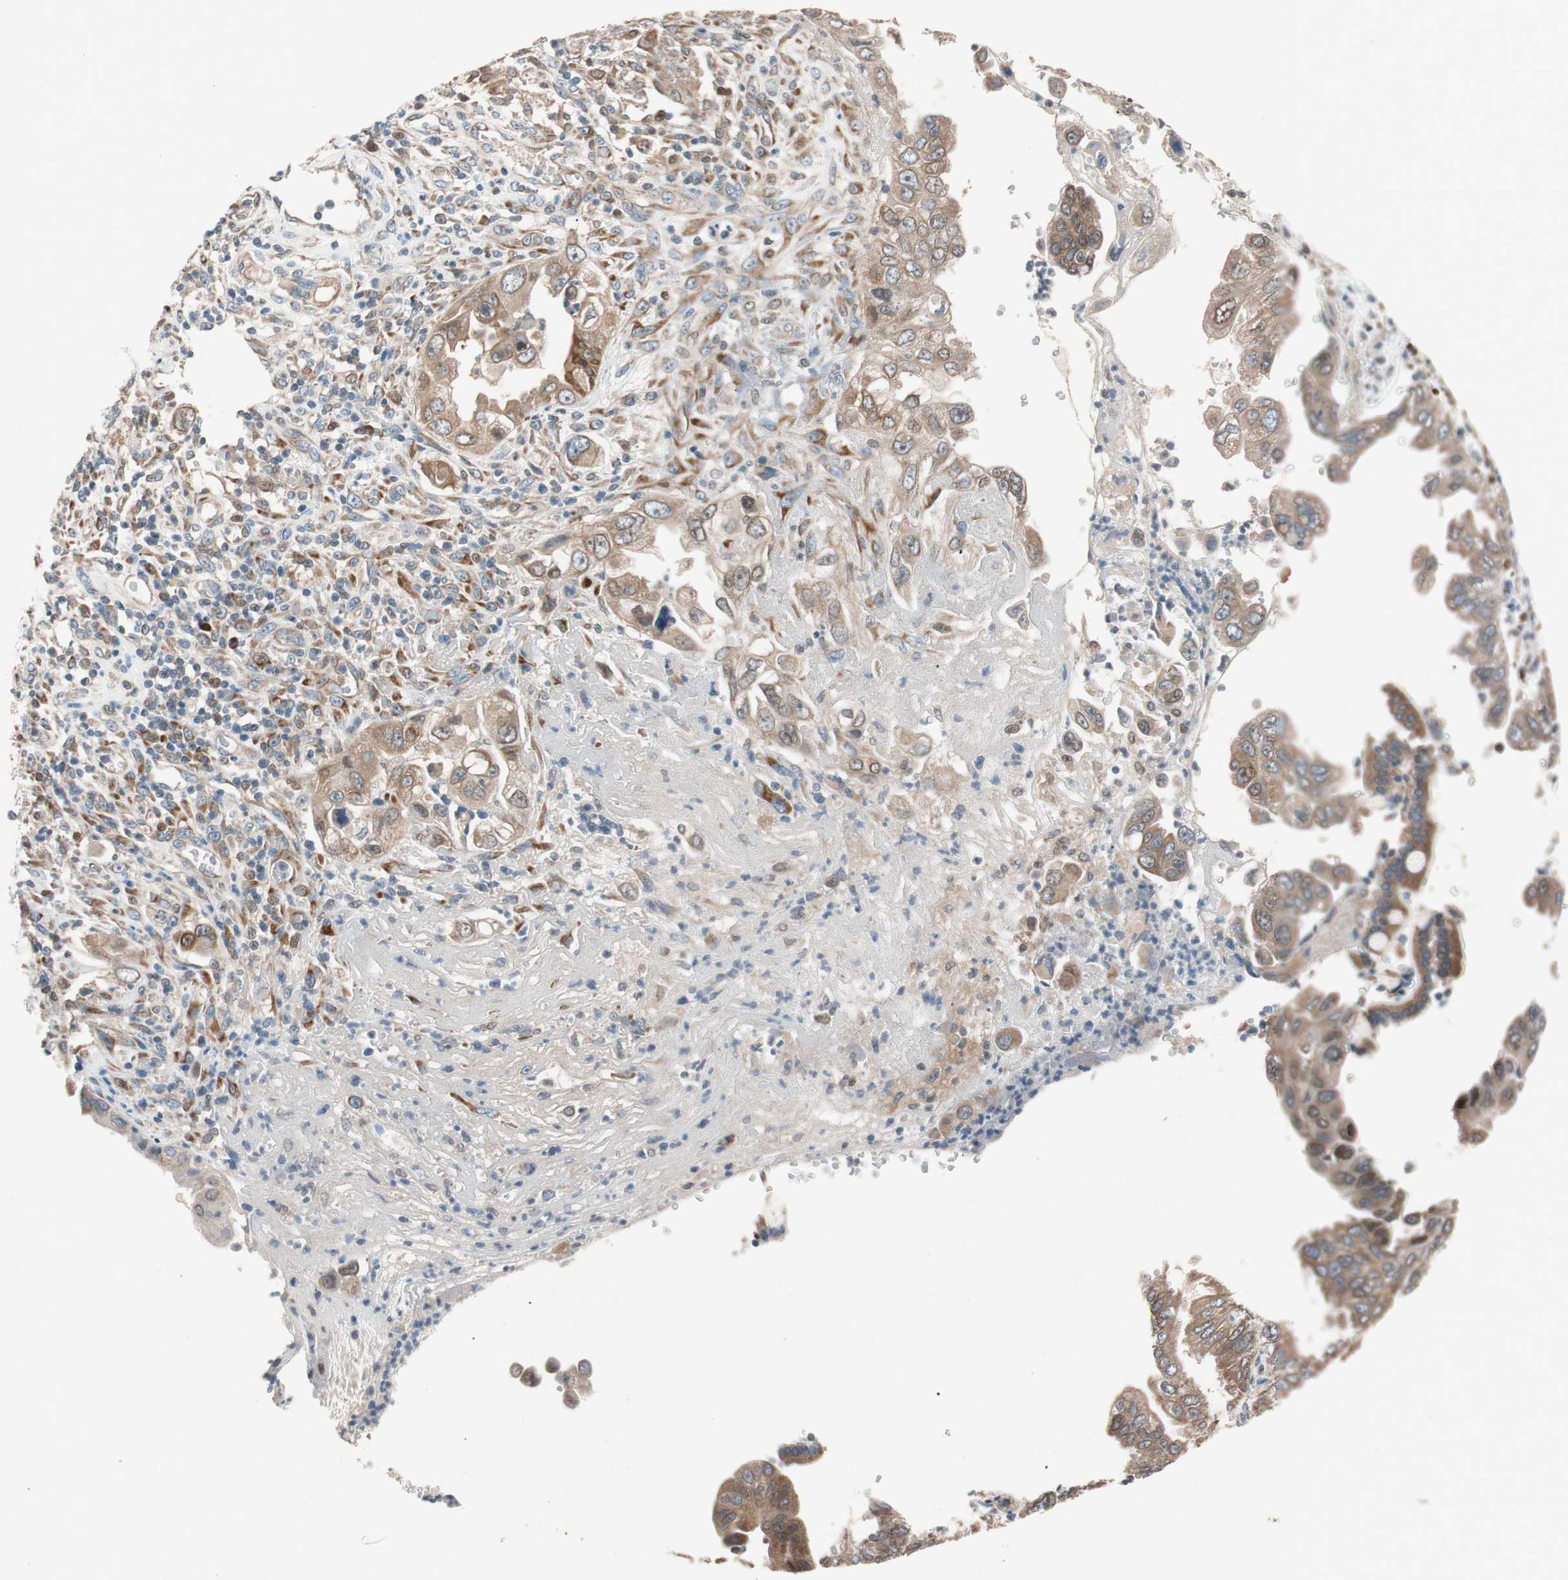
{"staining": {"intensity": "moderate", "quantity": ">75%", "location": "cytoplasmic/membranous"}, "tissue": "pancreatic cancer", "cell_type": "Tumor cells", "image_type": "cancer", "snomed": [{"axis": "morphology", "description": "Normal tissue, NOS"}, {"axis": "topography", "description": "Lymph node"}], "caption": "High-power microscopy captured an immunohistochemistry histopathology image of pancreatic cancer, revealing moderate cytoplasmic/membranous staining in approximately >75% of tumor cells.", "gene": "FAAH", "patient": {"sex": "male", "age": 50}}